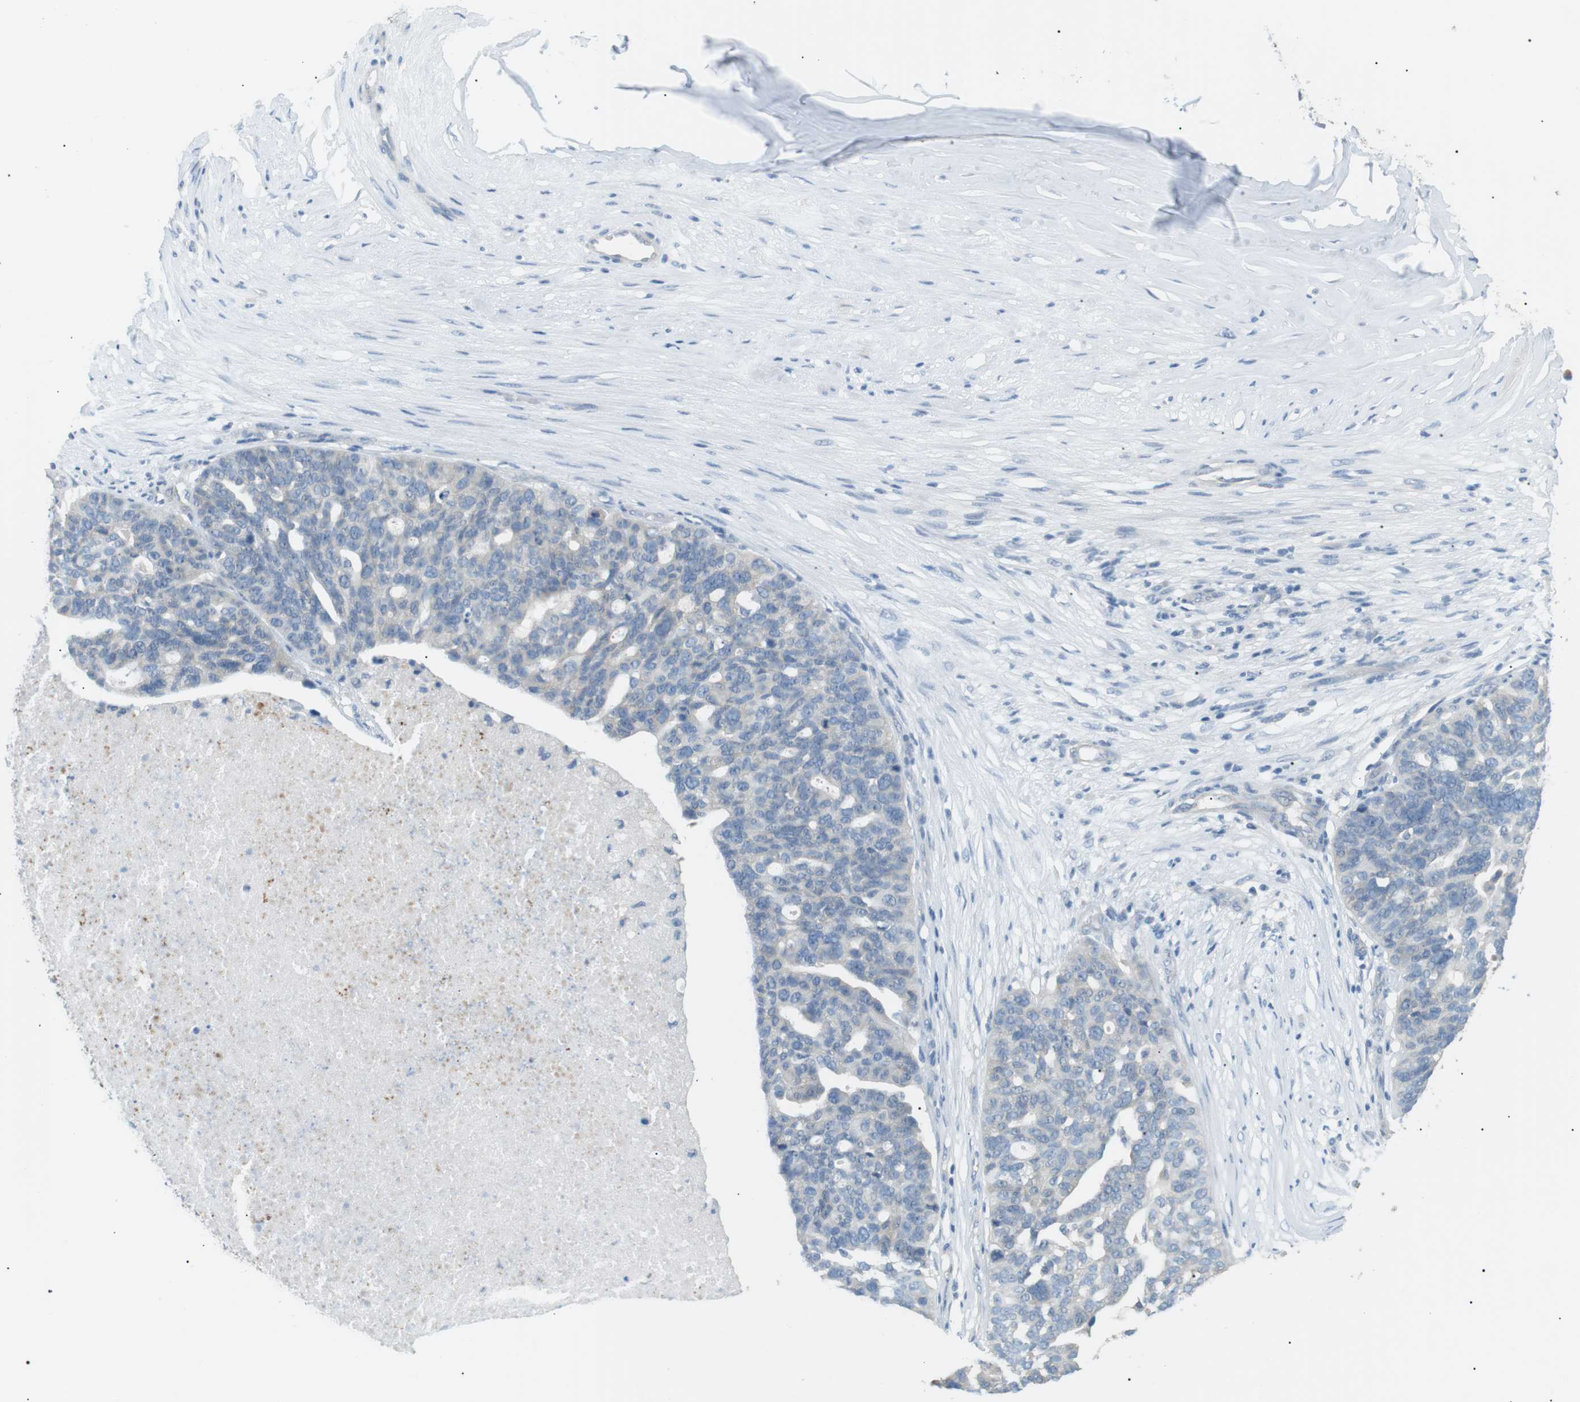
{"staining": {"intensity": "negative", "quantity": "none", "location": "none"}, "tissue": "ovarian cancer", "cell_type": "Tumor cells", "image_type": "cancer", "snomed": [{"axis": "morphology", "description": "Cystadenocarcinoma, serous, NOS"}, {"axis": "topography", "description": "Ovary"}], "caption": "Protein analysis of serous cystadenocarcinoma (ovarian) shows no significant staining in tumor cells. Nuclei are stained in blue.", "gene": "CDH26", "patient": {"sex": "female", "age": 59}}